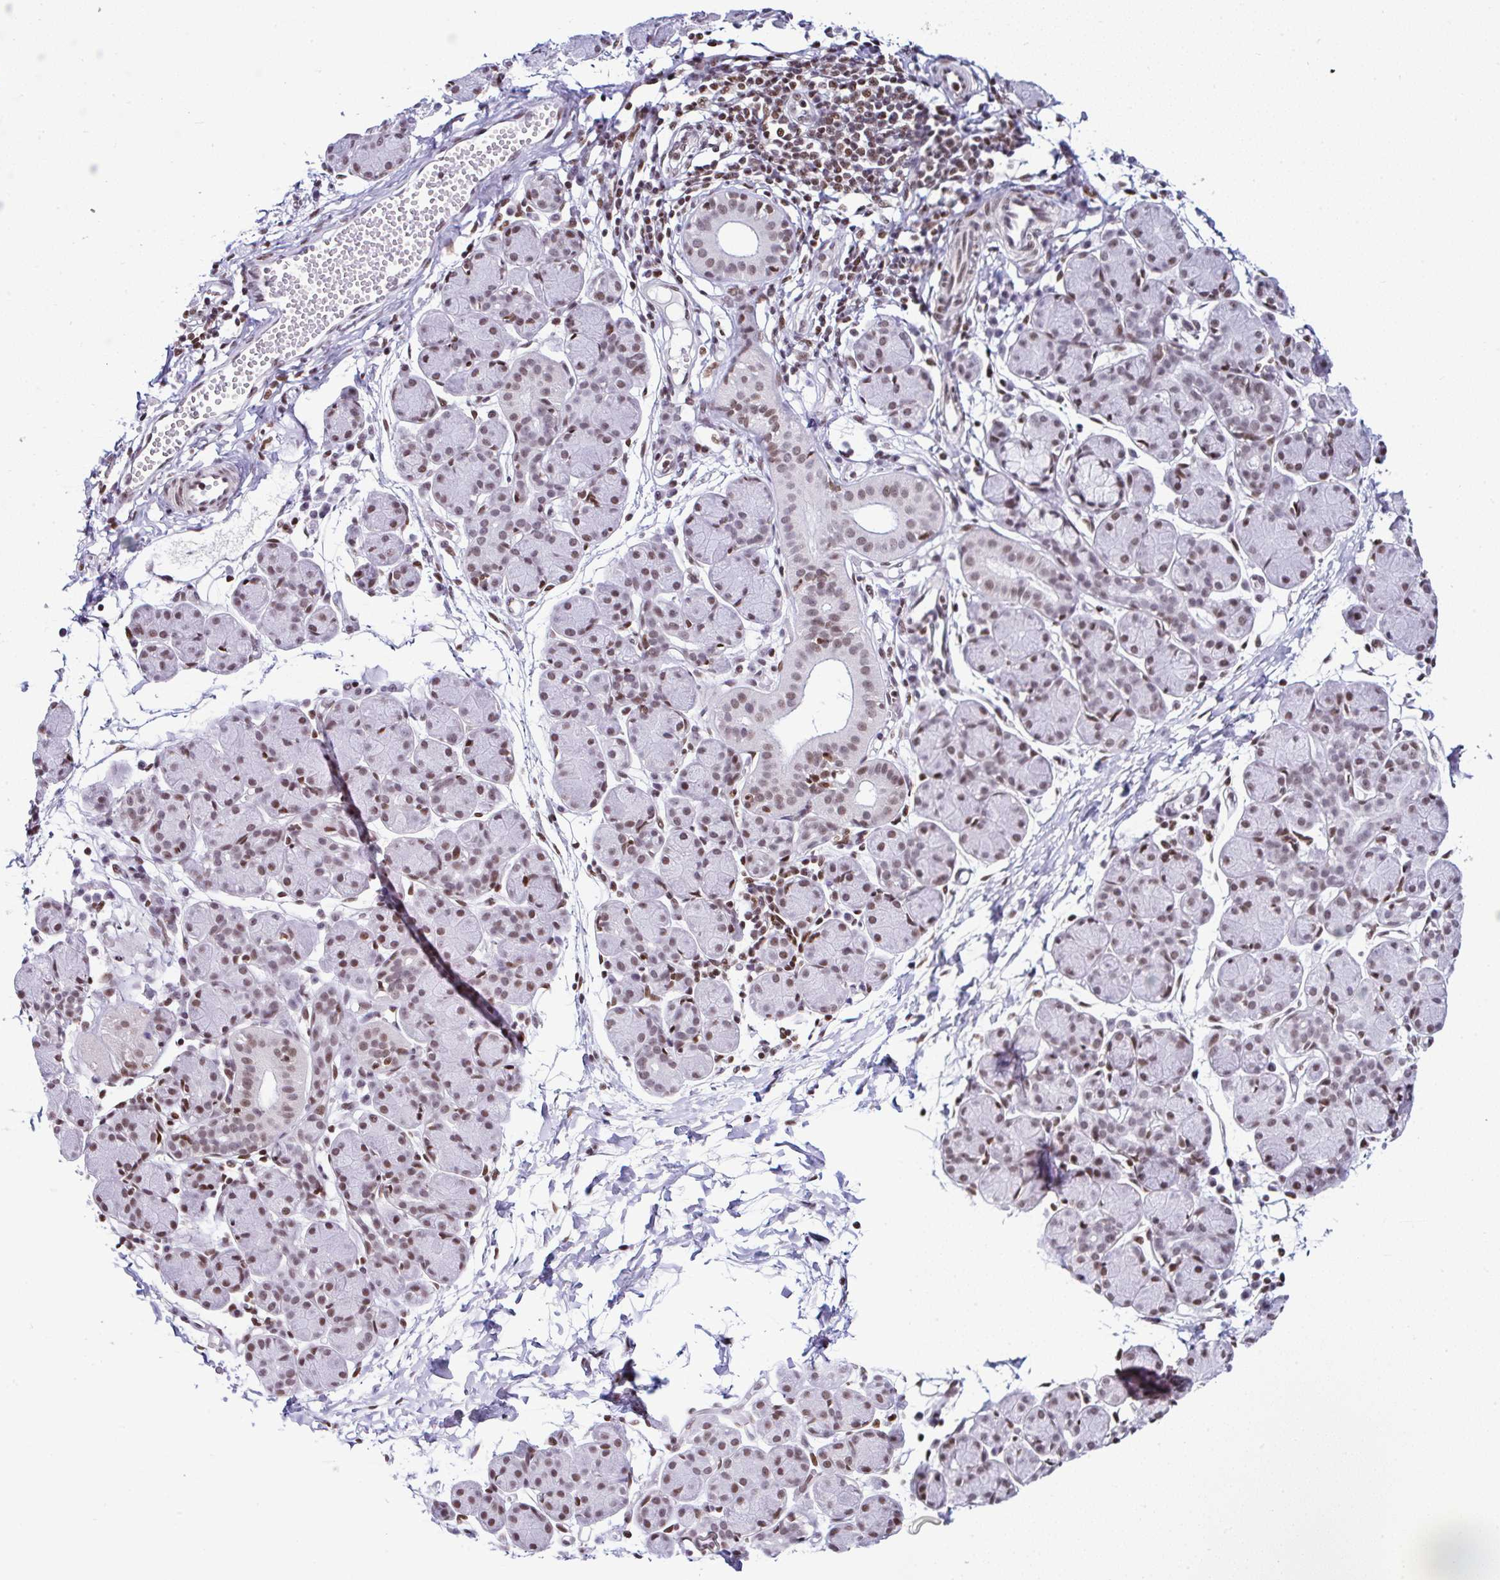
{"staining": {"intensity": "moderate", "quantity": ">75%", "location": "nuclear"}, "tissue": "salivary gland", "cell_type": "Glandular cells", "image_type": "normal", "snomed": [{"axis": "morphology", "description": "Normal tissue, NOS"}, {"axis": "morphology", "description": "Inflammation, NOS"}, {"axis": "topography", "description": "Lymph node"}, {"axis": "topography", "description": "Salivary gland"}], "caption": "Immunohistochemical staining of normal salivary gland reveals >75% levels of moderate nuclear protein expression in approximately >75% of glandular cells. The protein of interest is stained brown, and the nuclei are stained in blue (DAB (3,3'-diaminobenzidine) IHC with brightfield microscopy, high magnification).", "gene": "DR1", "patient": {"sex": "male", "age": 3}}